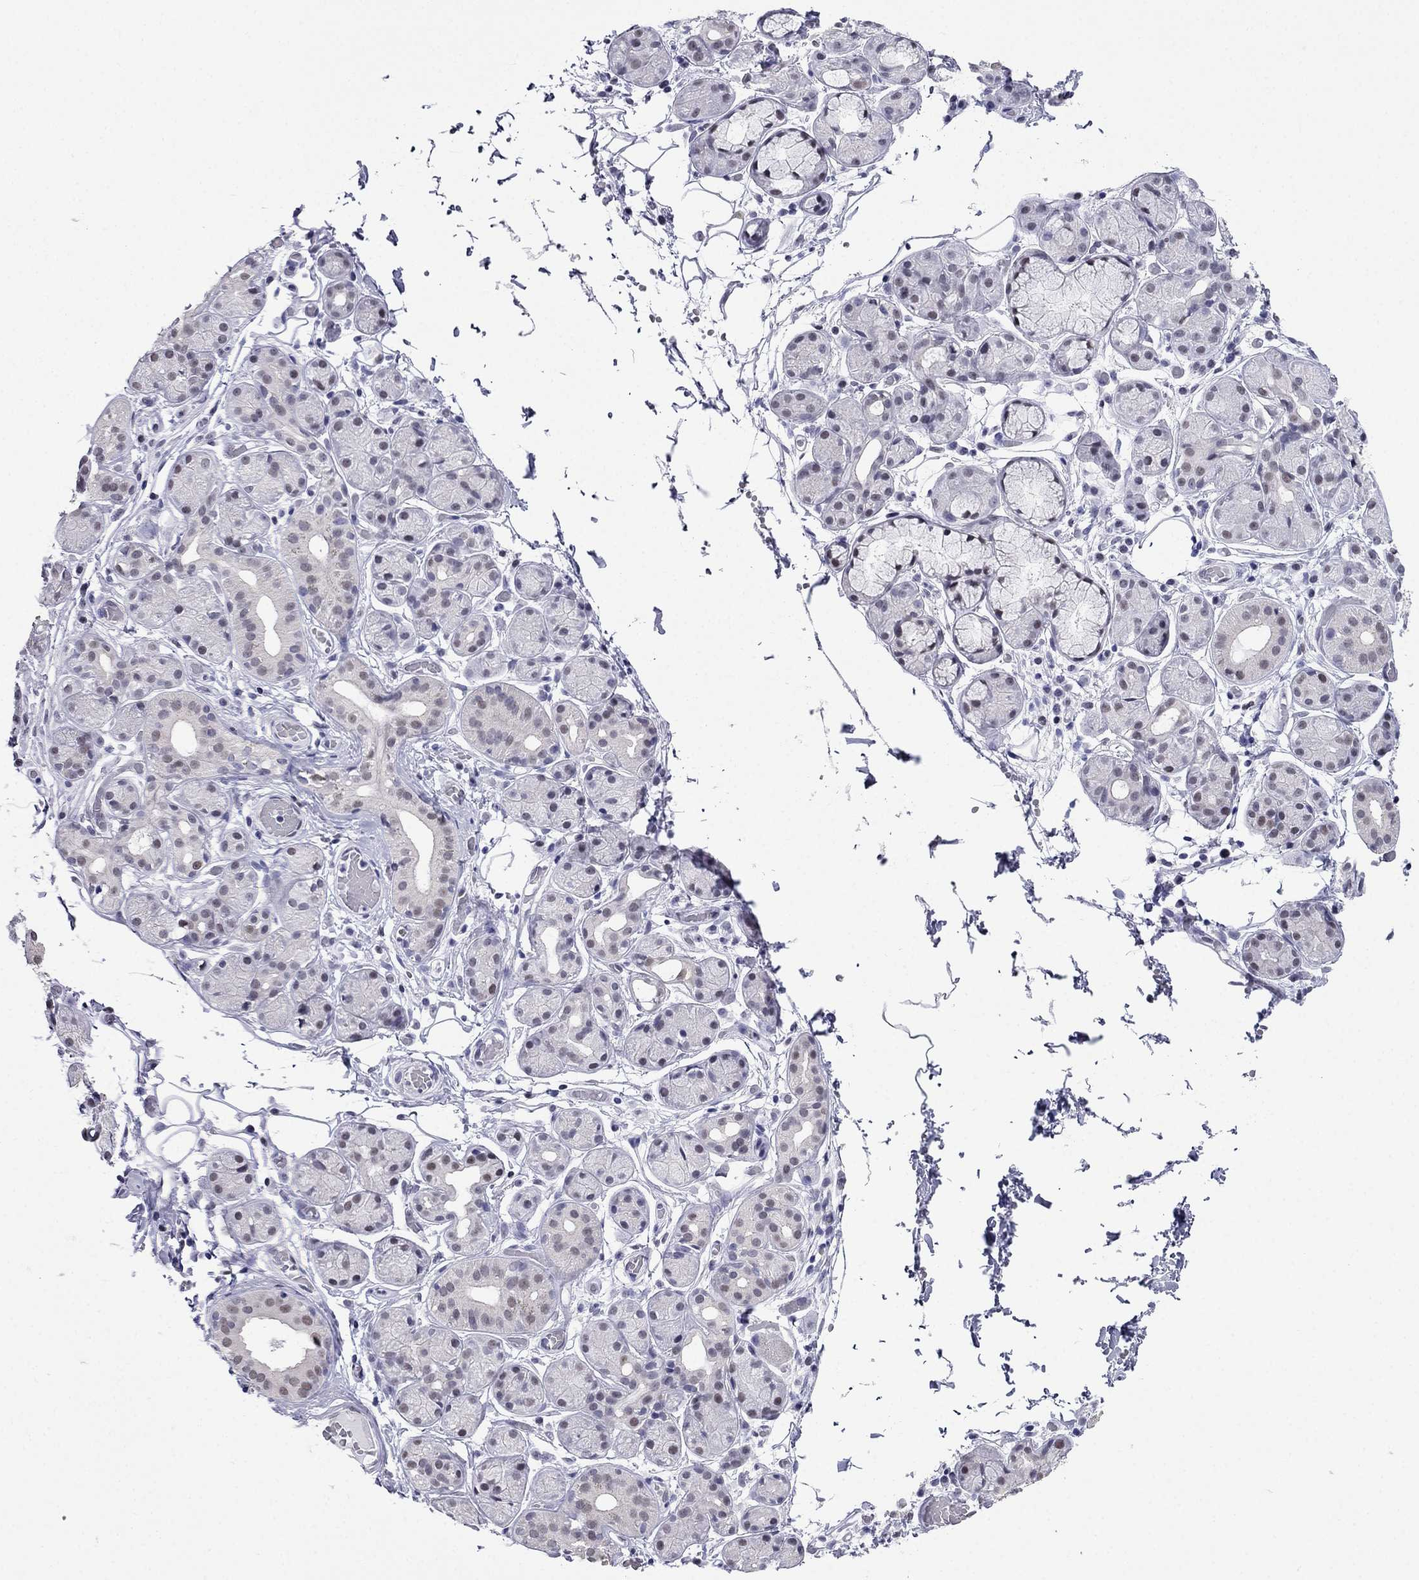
{"staining": {"intensity": "weak", "quantity": "<25%", "location": "nuclear"}, "tissue": "salivary gland", "cell_type": "Glandular cells", "image_type": "normal", "snomed": [{"axis": "morphology", "description": "Normal tissue, NOS"}, {"axis": "topography", "description": "Salivary gland"}, {"axis": "topography", "description": "Peripheral nerve tissue"}], "caption": "A high-resolution histopathology image shows IHC staining of benign salivary gland, which exhibits no significant positivity in glandular cells.", "gene": "PPM1G", "patient": {"sex": "male", "age": 71}}